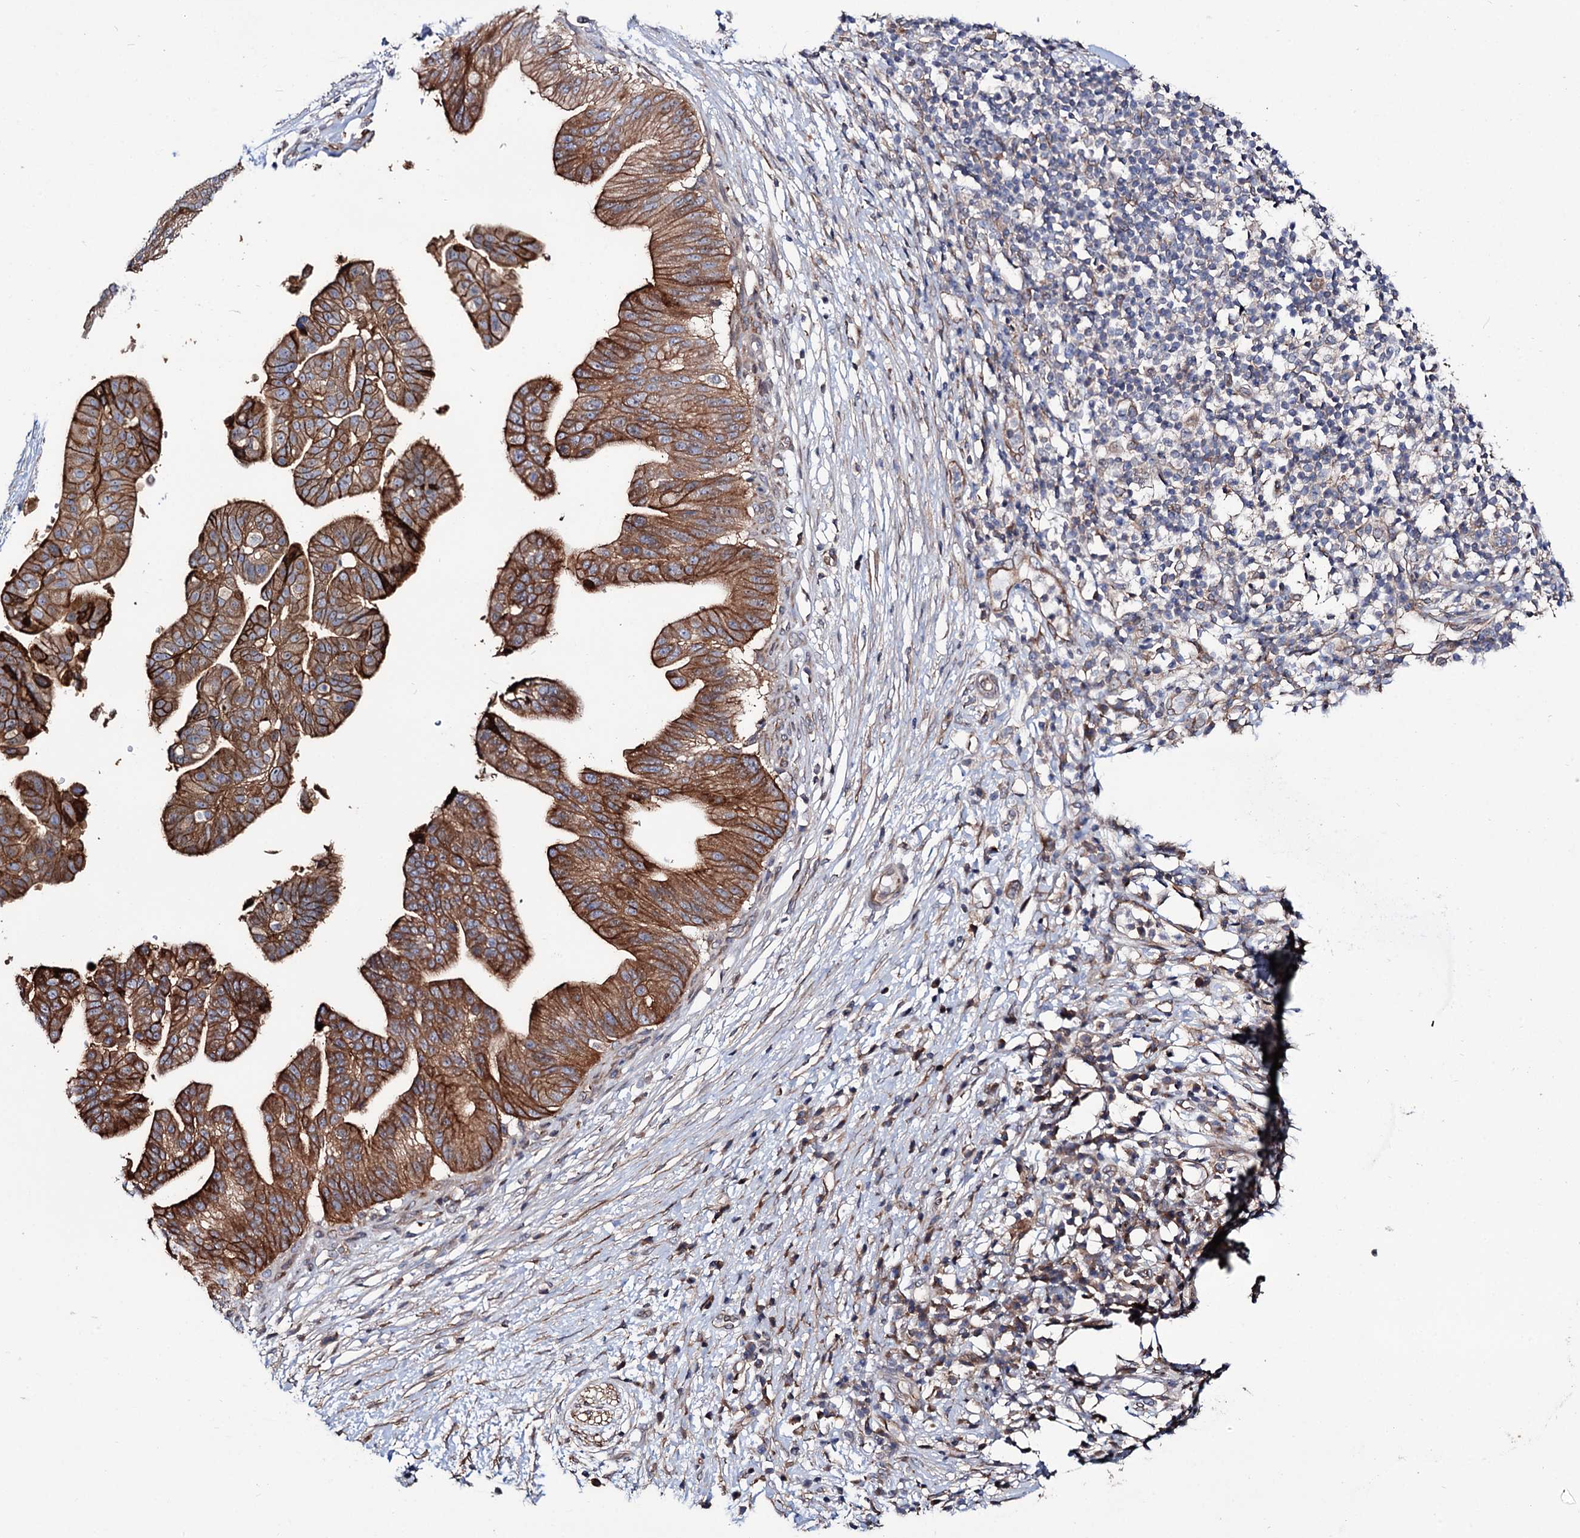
{"staining": {"intensity": "strong", "quantity": ">75%", "location": "cytoplasmic/membranous"}, "tissue": "pancreatic cancer", "cell_type": "Tumor cells", "image_type": "cancer", "snomed": [{"axis": "morphology", "description": "Adenocarcinoma, NOS"}, {"axis": "topography", "description": "Pancreas"}], "caption": "A high amount of strong cytoplasmic/membranous staining is appreciated in about >75% of tumor cells in pancreatic adenocarcinoma tissue. The protein of interest is stained brown, and the nuclei are stained in blue (DAB IHC with brightfield microscopy, high magnification).", "gene": "PTDSS2", "patient": {"sex": "male", "age": 68}}